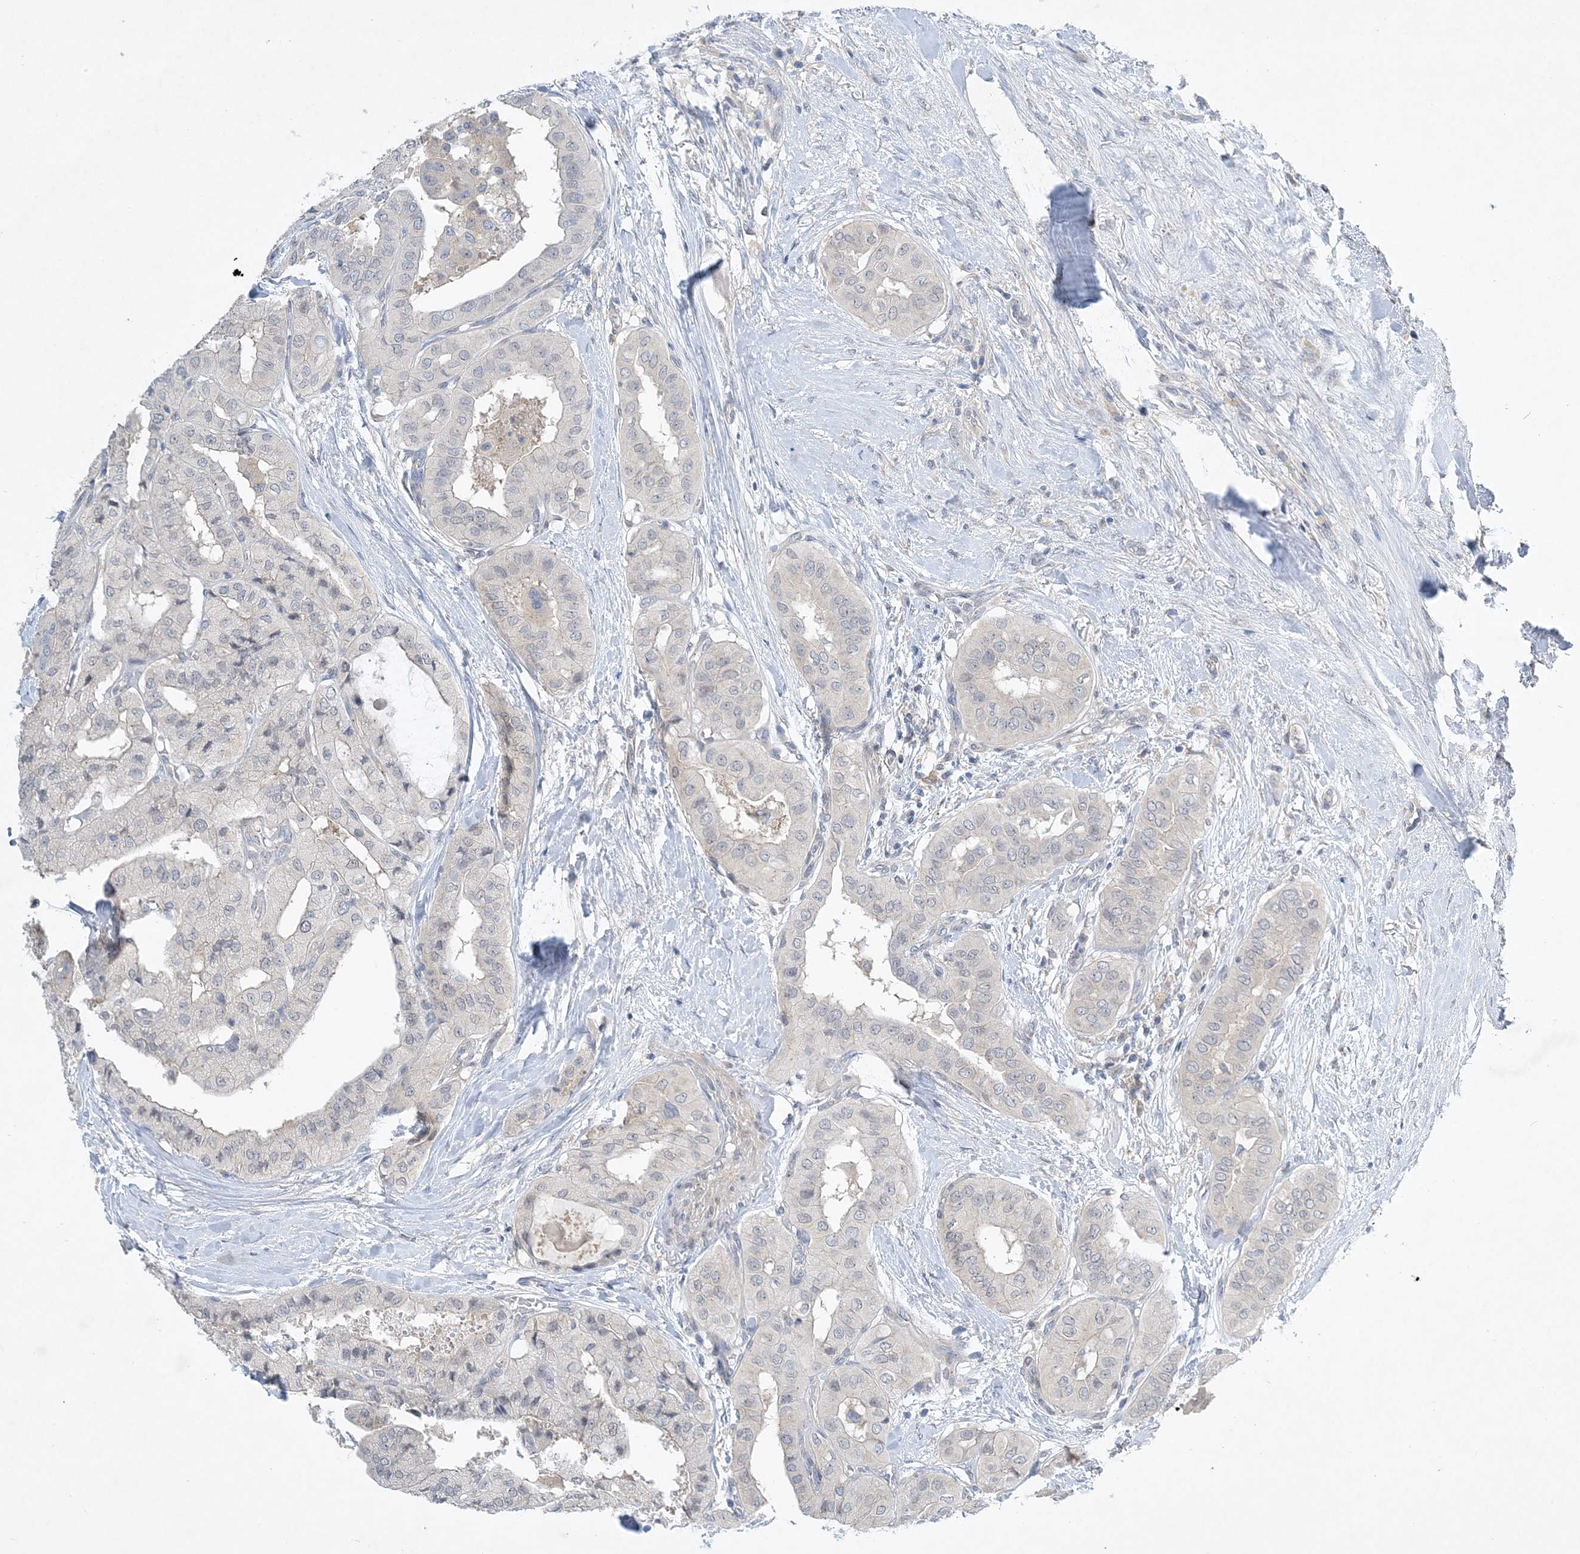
{"staining": {"intensity": "negative", "quantity": "none", "location": "none"}, "tissue": "thyroid cancer", "cell_type": "Tumor cells", "image_type": "cancer", "snomed": [{"axis": "morphology", "description": "Papillary adenocarcinoma, NOS"}, {"axis": "topography", "description": "Thyroid gland"}], "caption": "DAB immunohistochemical staining of human thyroid papillary adenocarcinoma reveals no significant expression in tumor cells.", "gene": "ANKRD35", "patient": {"sex": "female", "age": 59}}